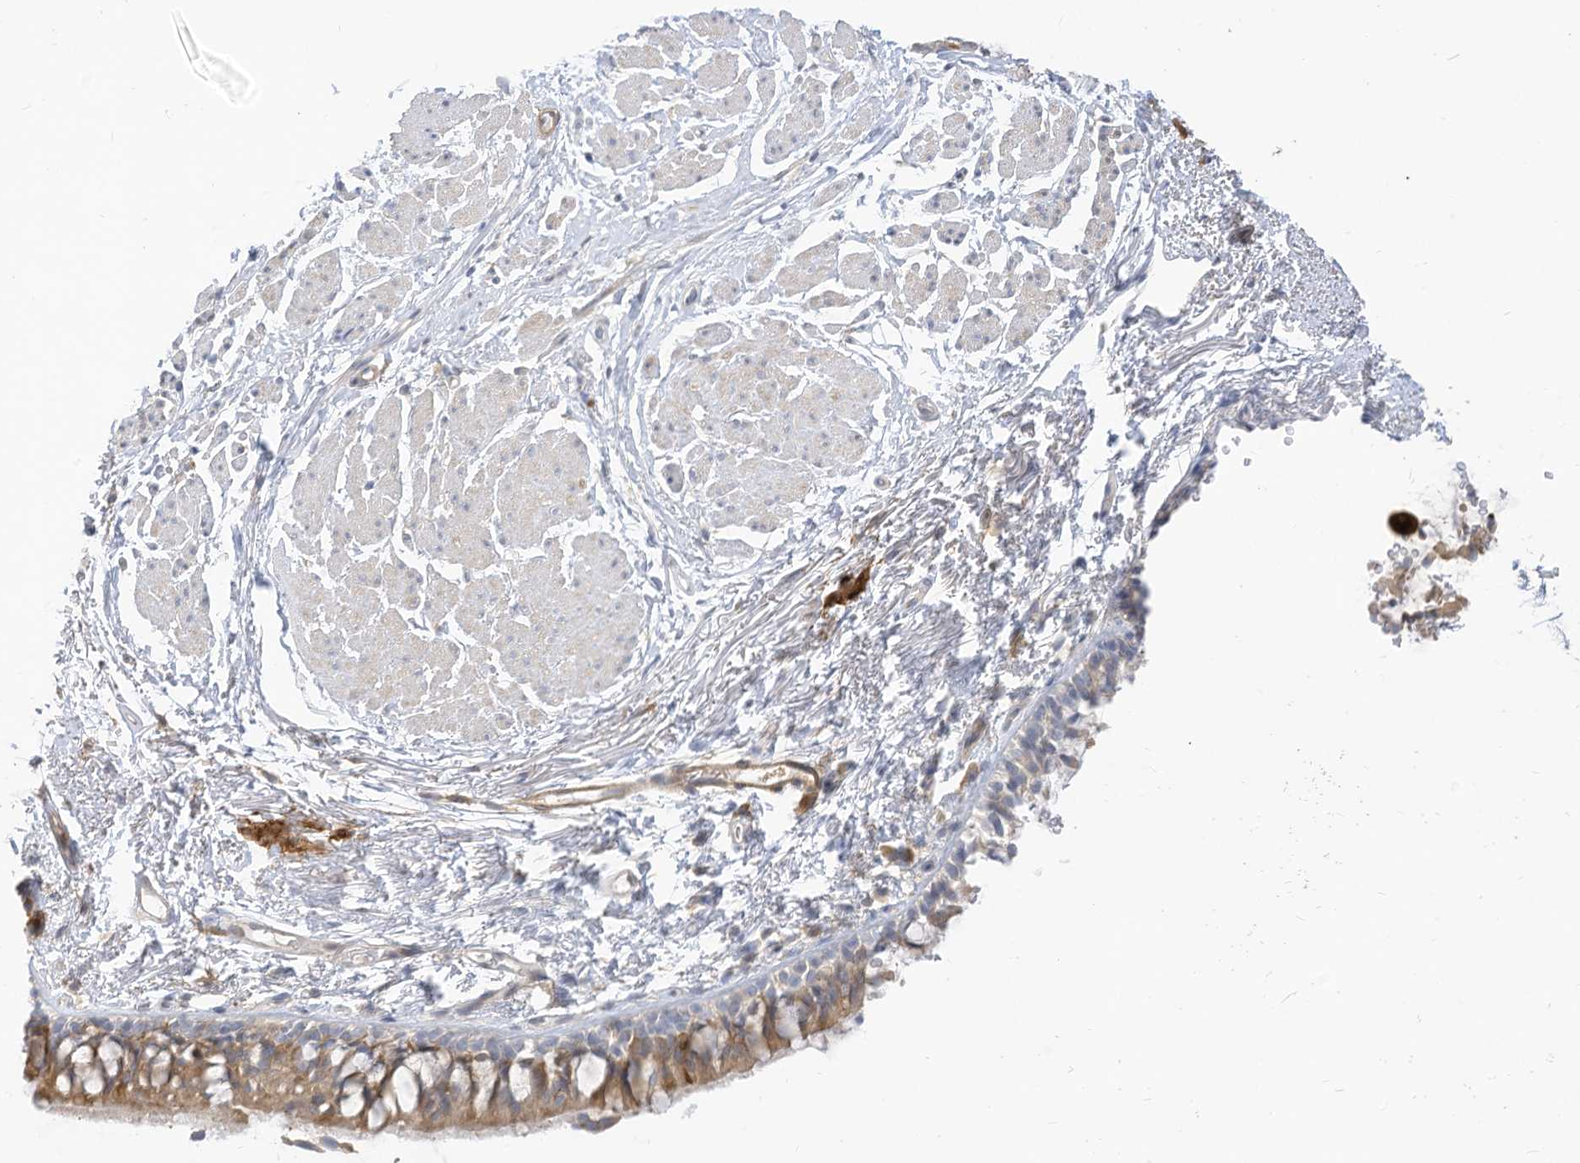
{"staining": {"intensity": "moderate", "quantity": "25%-75%", "location": "cytoplasmic/membranous"}, "tissue": "bronchus", "cell_type": "Respiratory epithelial cells", "image_type": "normal", "snomed": [{"axis": "morphology", "description": "Normal tissue, NOS"}, {"axis": "topography", "description": "Cartilage tissue"}, {"axis": "topography", "description": "Bronchus"}], "caption": "Respiratory epithelial cells display medium levels of moderate cytoplasmic/membranous expression in about 25%-75% of cells in benign human bronchus.", "gene": "ATP13A1", "patient": {"sex": "female", "age": 73}}